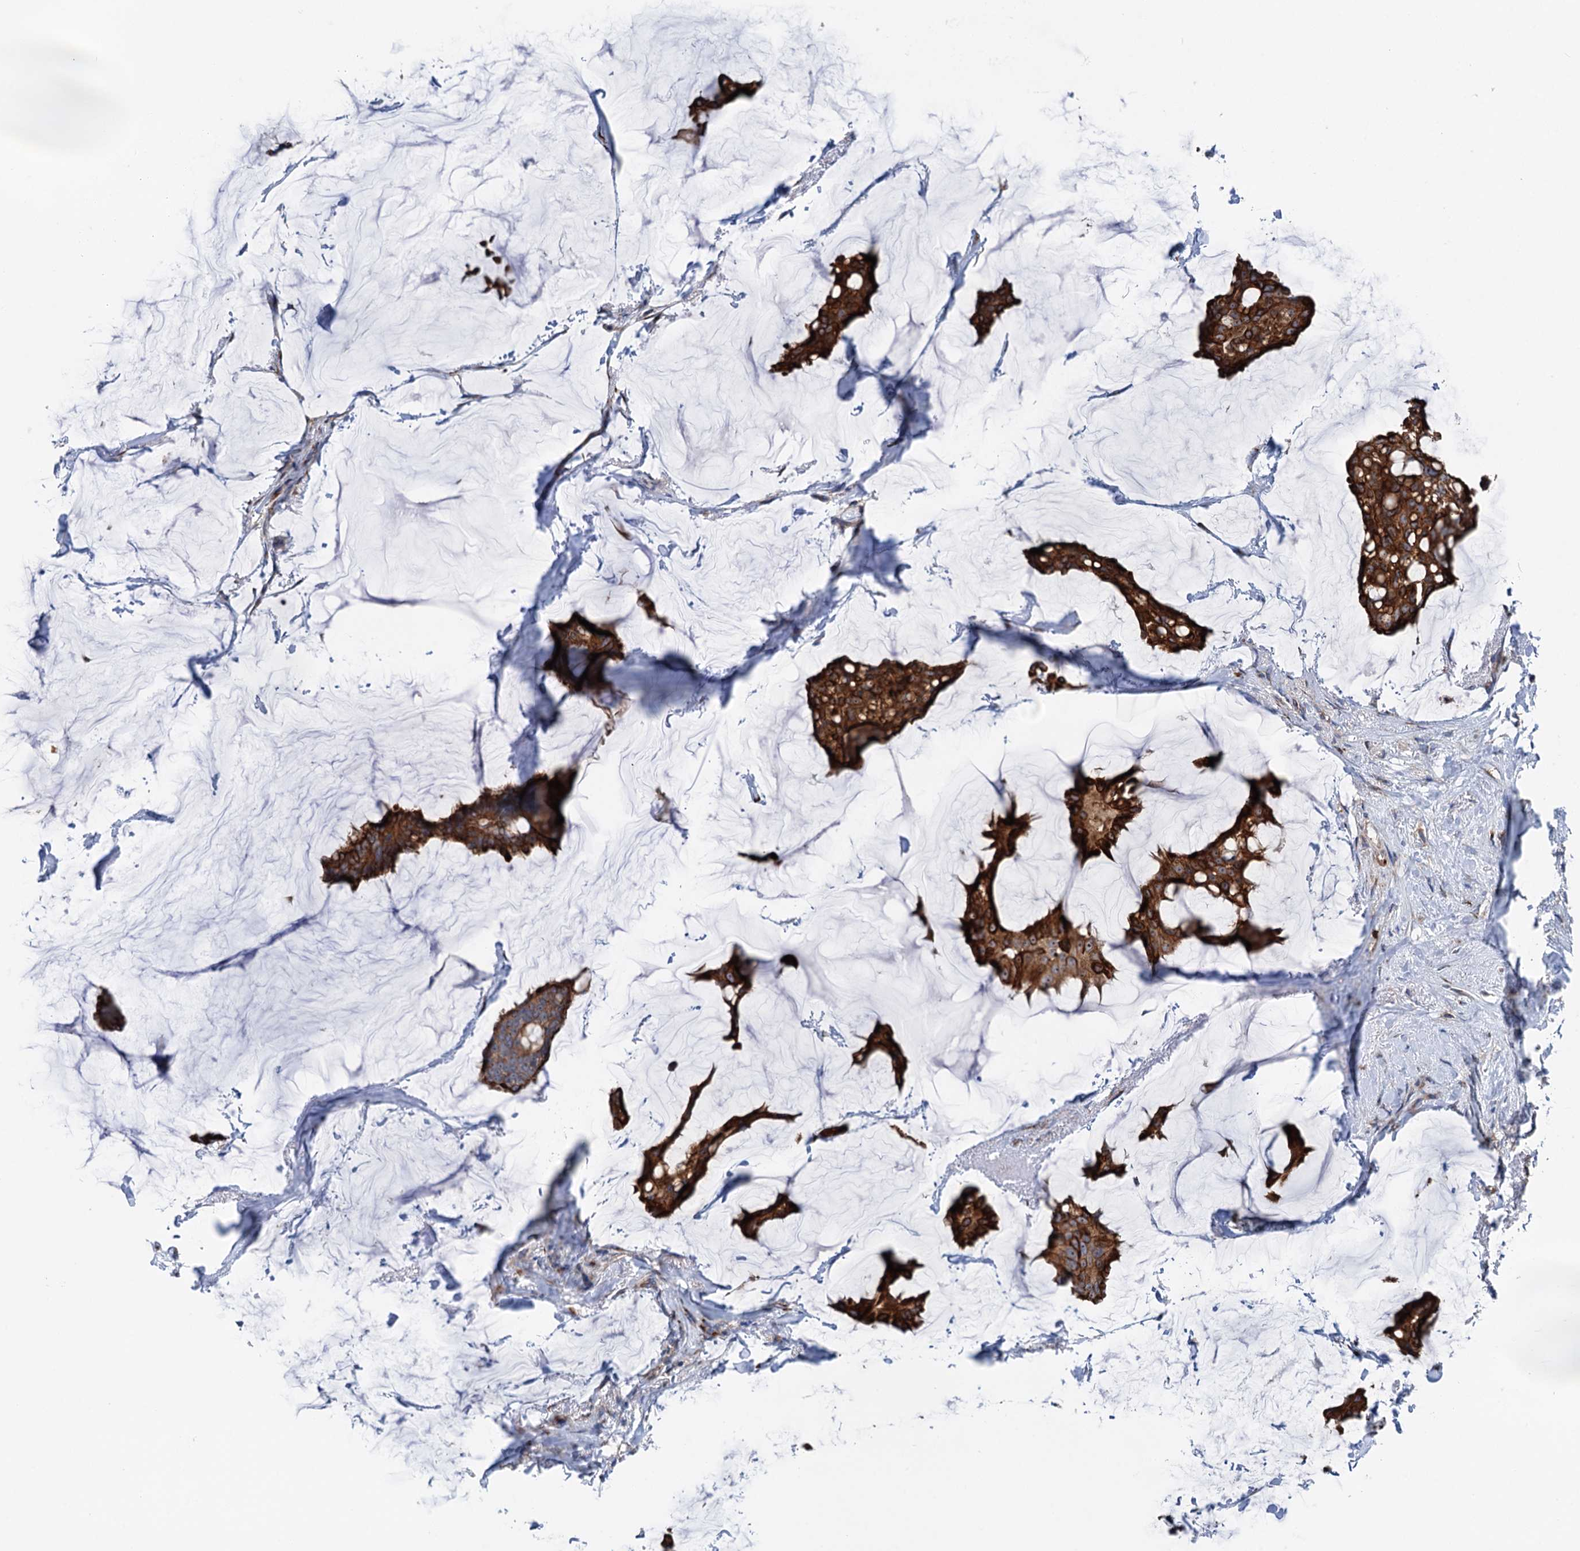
{"staining": {"intensity": "strong", "quantity": ">75%", "location": "cytoplasmic/membranous"}, "tissue": "breast cancer", "cell_type": "Tumor cells", "image_type": "cancer", "snomed": [{"axis": "morphology", "description": "Duct carcinoma"}, {"axis": "topography", "description": "Breast"}], "caption": "Approximately >75% of tumor cells in human breast cancer reveal strong cytoplasmic/membranous protein expression as visualized by brown immunohistochemical staining.", "gene": "EIPR1", "patient": {"sex": "female", "age": 93}}